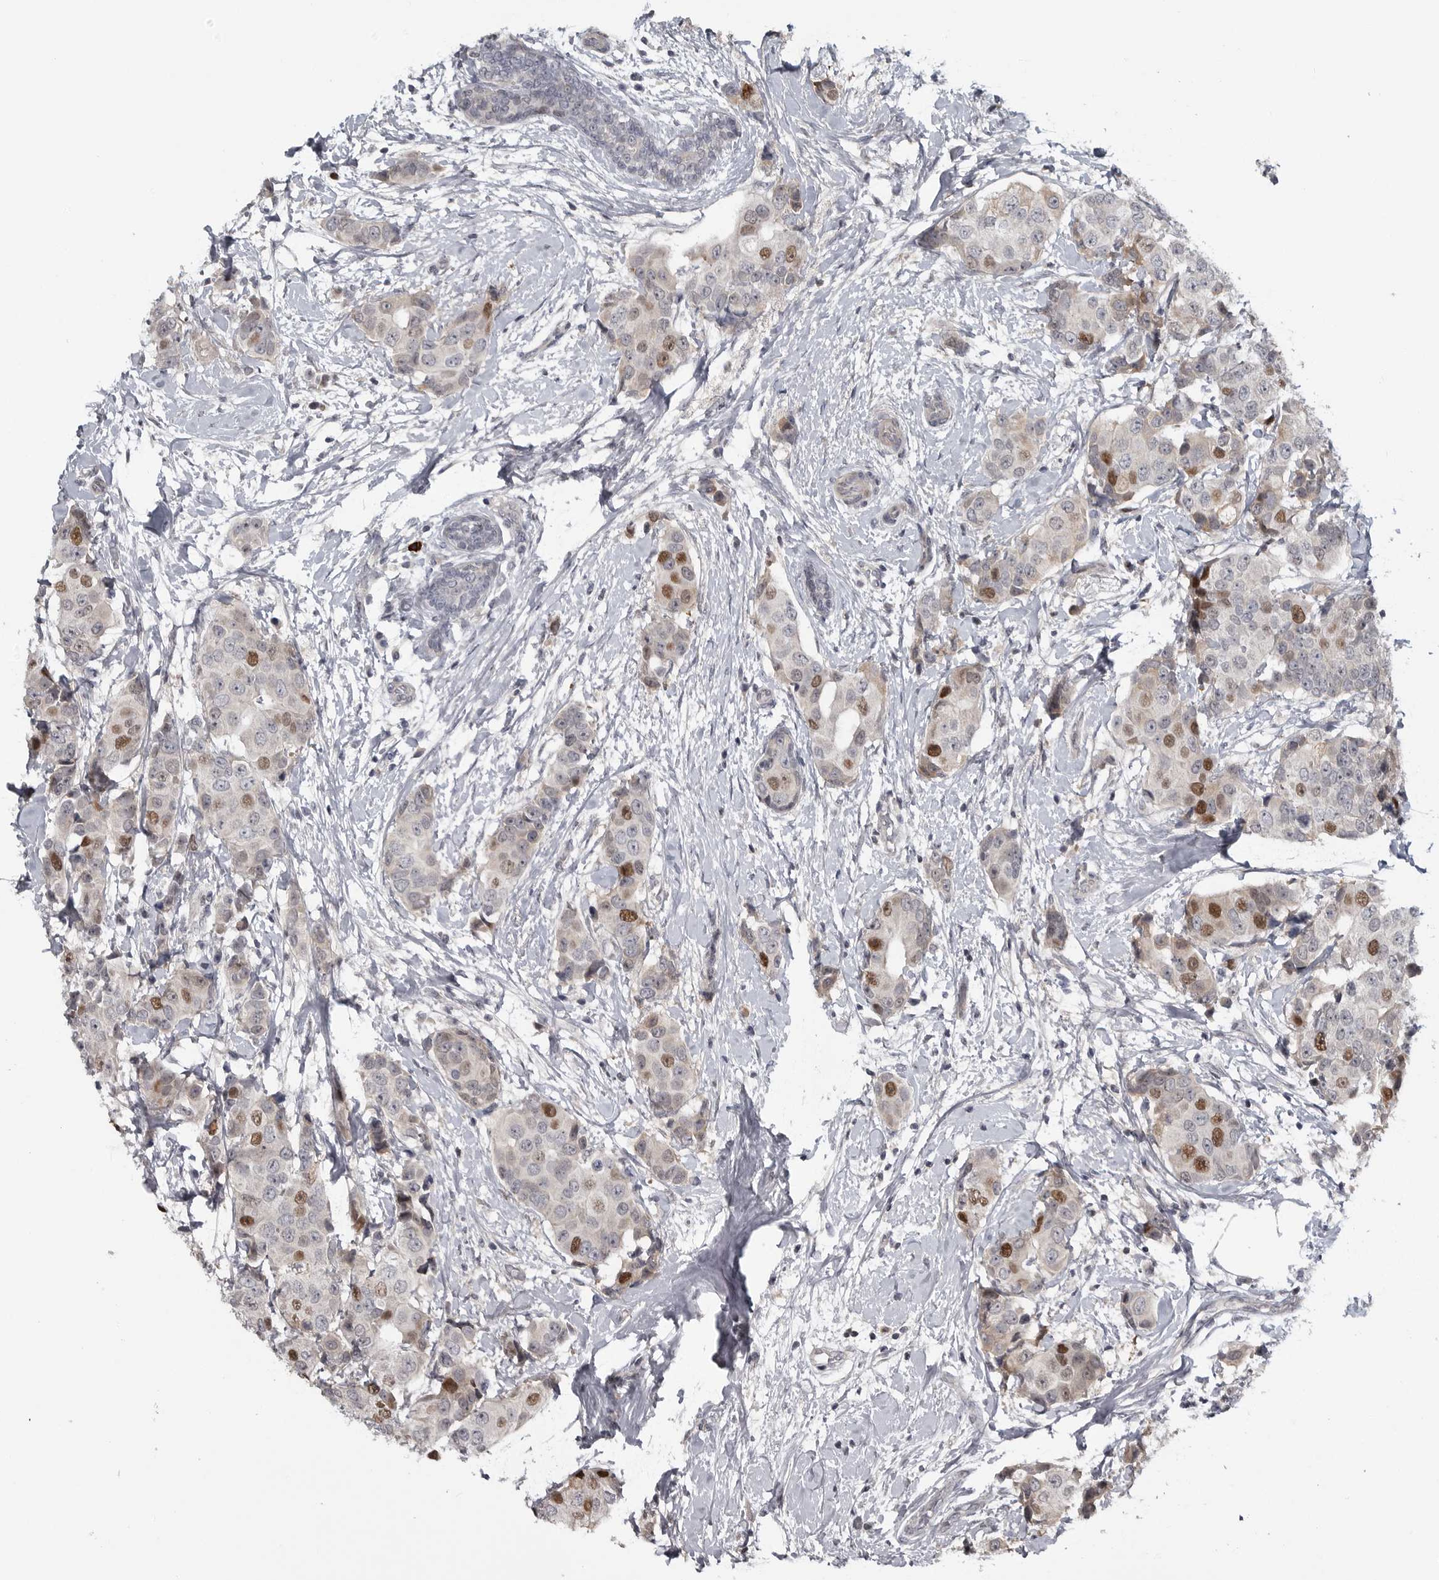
{"staining": {"intensity": "moderate", "quantity": "25%-75%", "location": "nuclear"}, "tissue": "breast cancer", "cell_type": "Tumor cells", "image_type": "cancer", "snomed": [{"axis": "morphology", "description": "Normal tissue, NOS"}, {"axis": "morphology", "description": "Duct carcinoma"}, {"axis": "topography", "description": "Breast"}], "caption": "Intraductal carcinoma (breast) stained with a brown dye reveals moderate nuclear positive expression in approximately 25%-75% of tumor cells.", "gene": "ZNF277", "patient": {"sex": "female", "age": 39}}